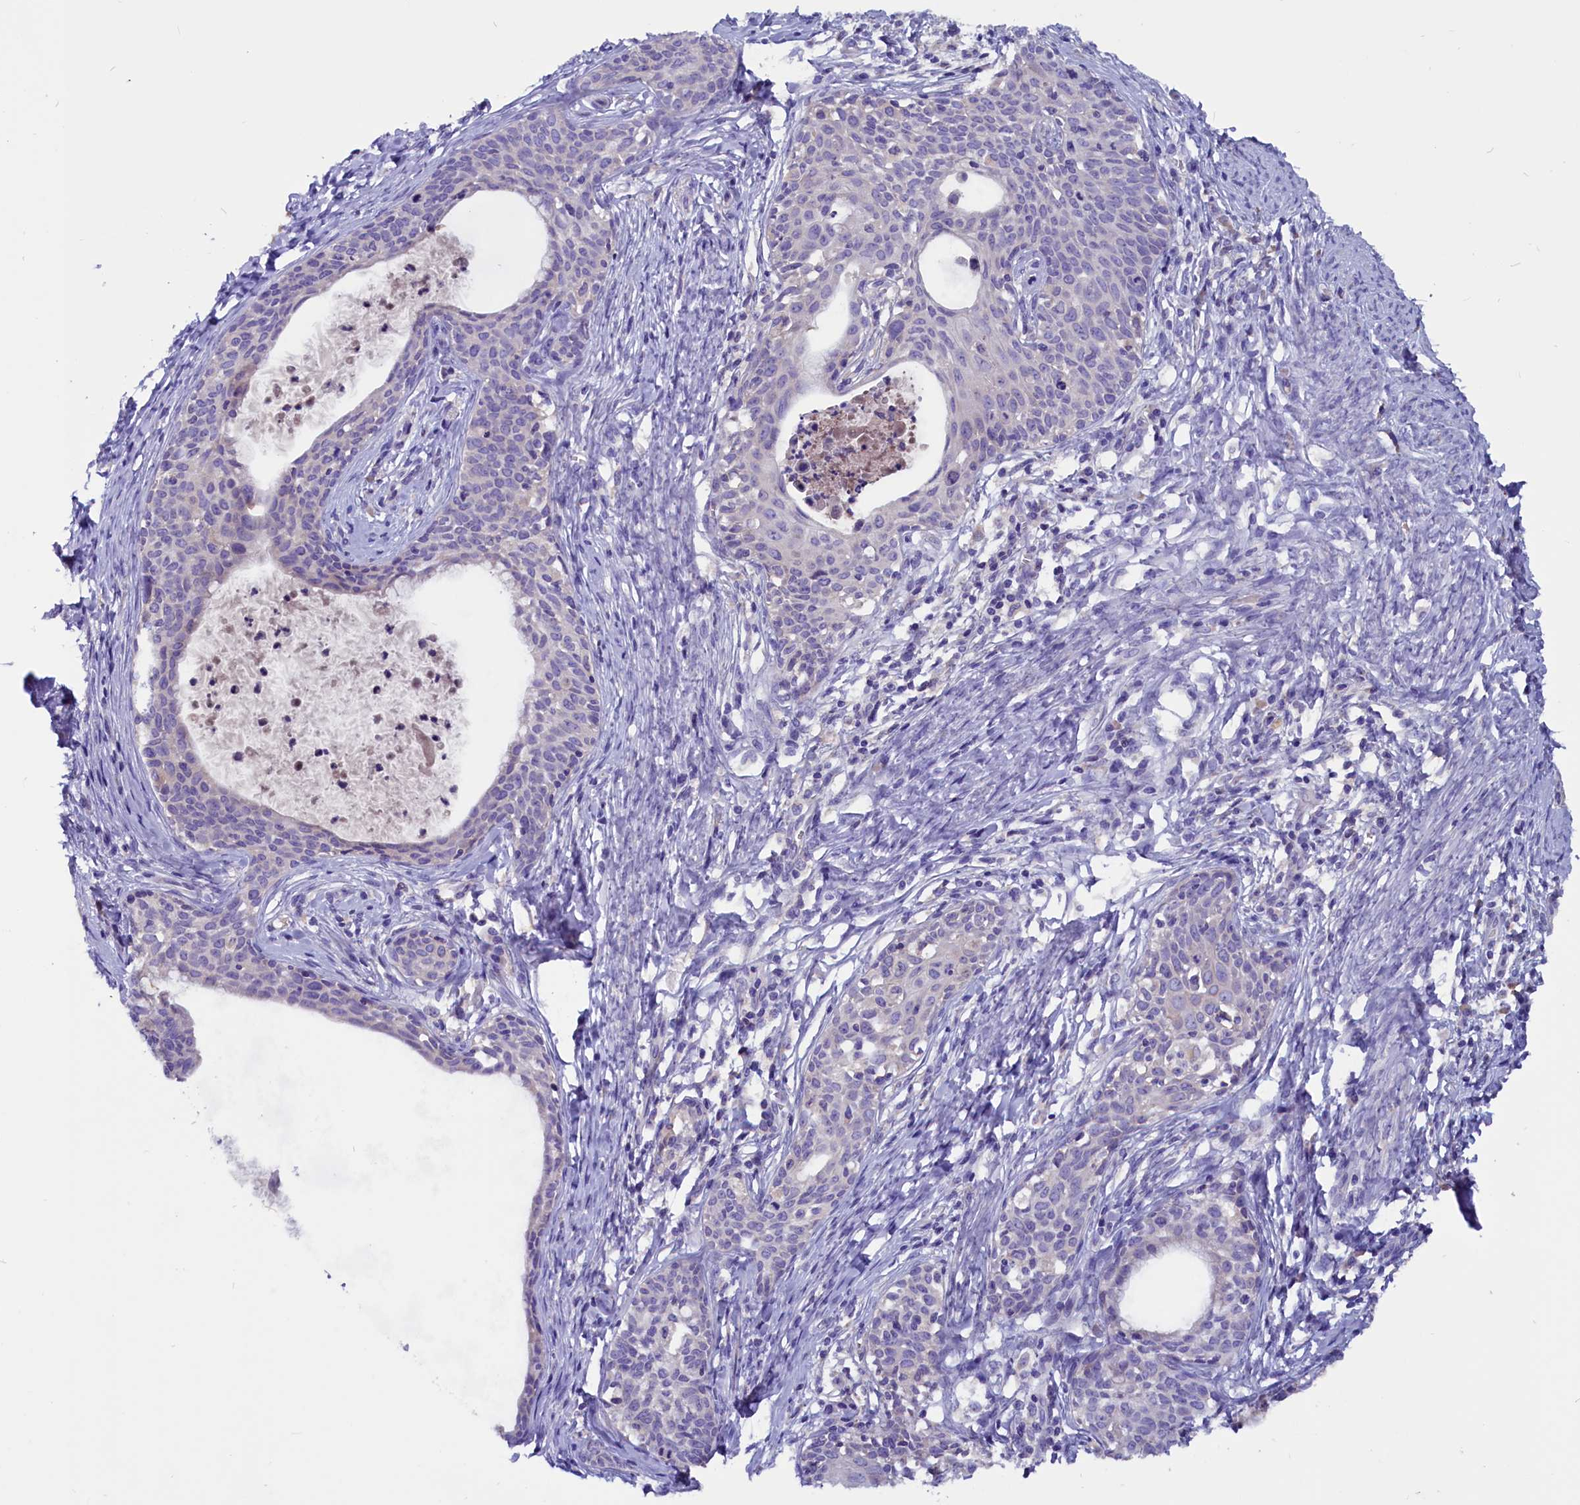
{"staining": {"intensity": "negative", "quantity": "none", "location": "none"}, "tissue": "cervical cancer", "cell_type": "Tumor cells", "image_type": "cancer", "snomed": [{"axis": "morphology", "description": "Squamous cell carcinoma, NOS"}, {"axis": "topography", "description": "Cervix"}], "caption": "An immunohistochemistry (IHC) image of cervical cancer is shown. There is no staining in tumor cells of cervical cancer. Nuclei are stained in blue.", "gene": "CCBE1", "patient": {"sex": "female", "age": 52}}